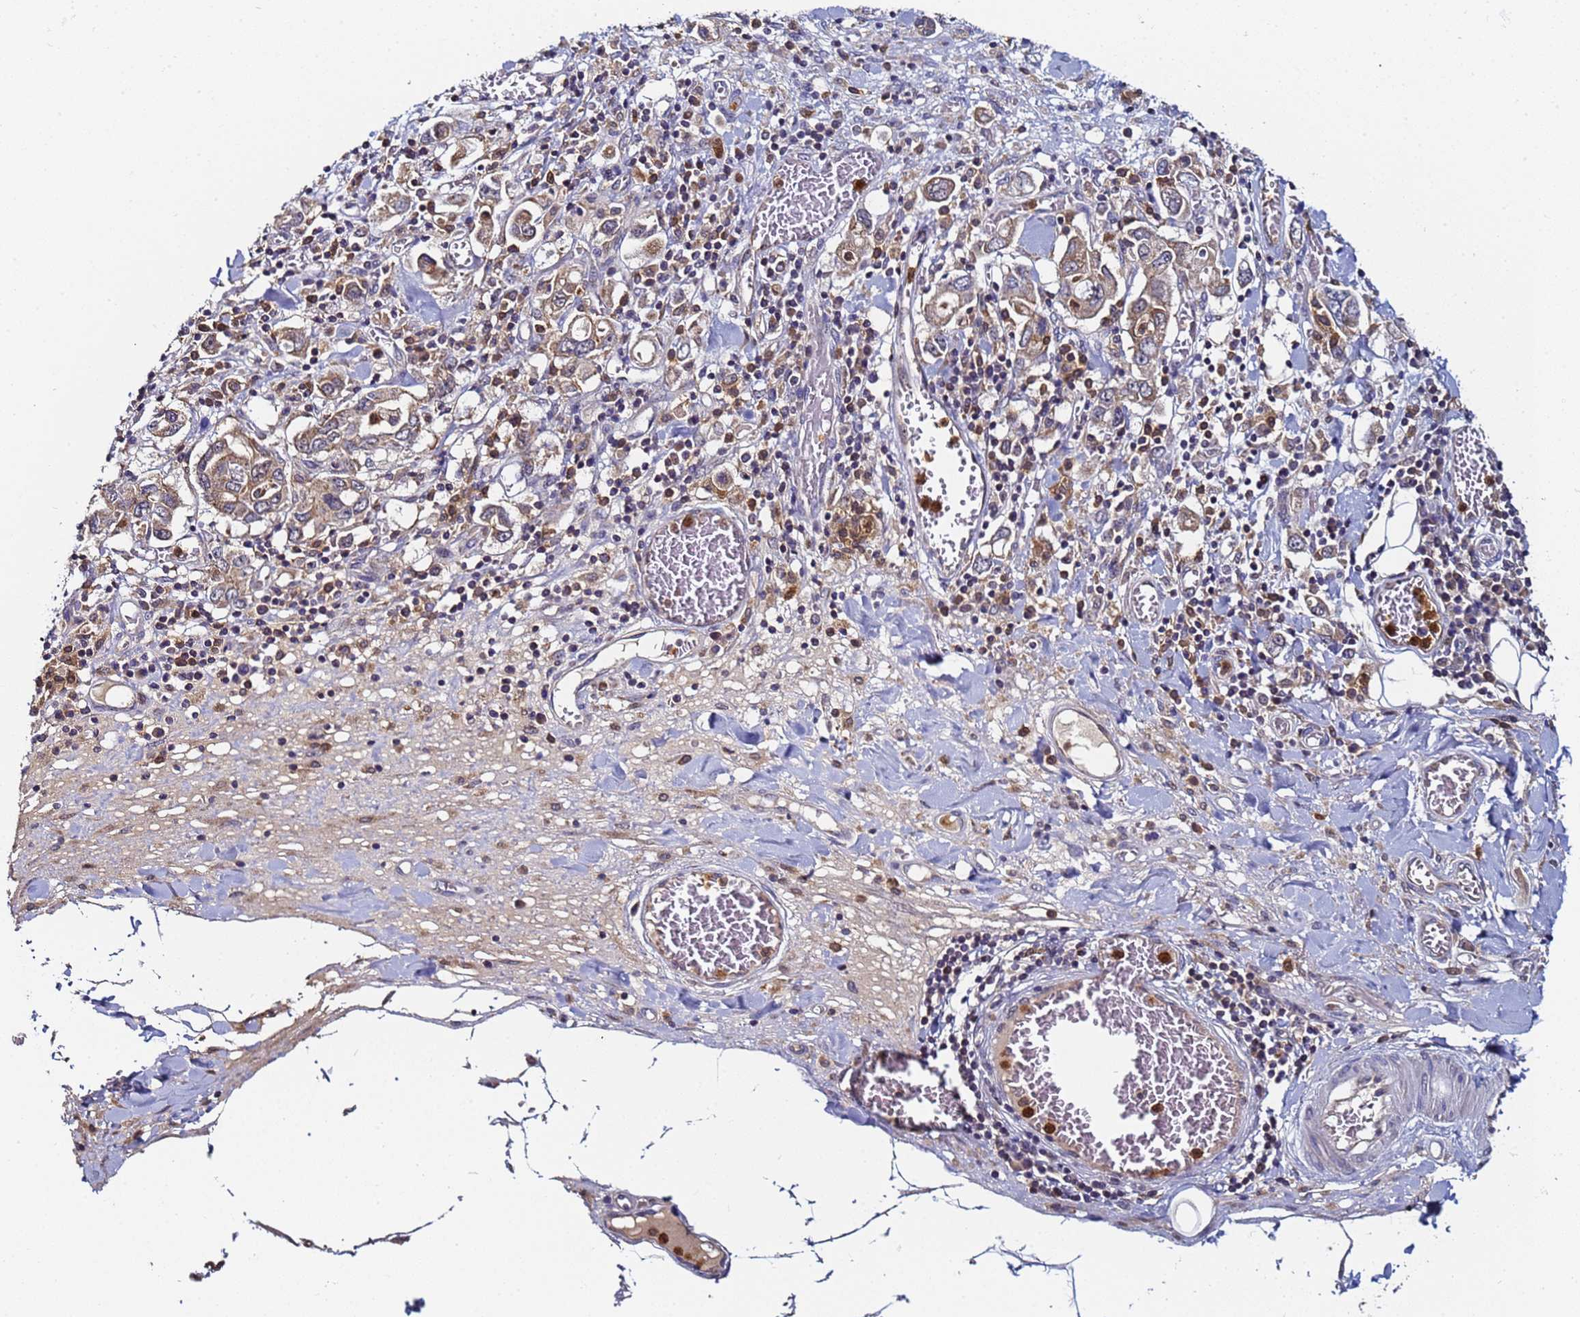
{"staining": {"intensity": "weak", "quantity": ">75%", "location": "cytoplasmic/membranous"}, "tissue": "stomach cancer", "cell_type": "Tumor cells", "image_type": "cancer", "snomed": [{"axis": "morphology", "description": "Adenocarcinoma, NOS"}, {"axis": "topography", "description": "Stomach, upper"}, {"axis": "topography", "description": "Stomach"}], "caption": "Immunohistochemistry (IHC) staining of stomach cancer, which exhibits low levels of weak cytoplasmic/membranous positivity in approximately >75% of tumor cells indicating weak cytoplasmic/membranous protein positivity. The staining was performed using DAB (3,3'-diaminobenzidine) (brown) for protein detection and nuclei were counterstained in hematoxylin (blue).", "gene": "CCDC127", "patient": {"sex": "male", "age": 62}}